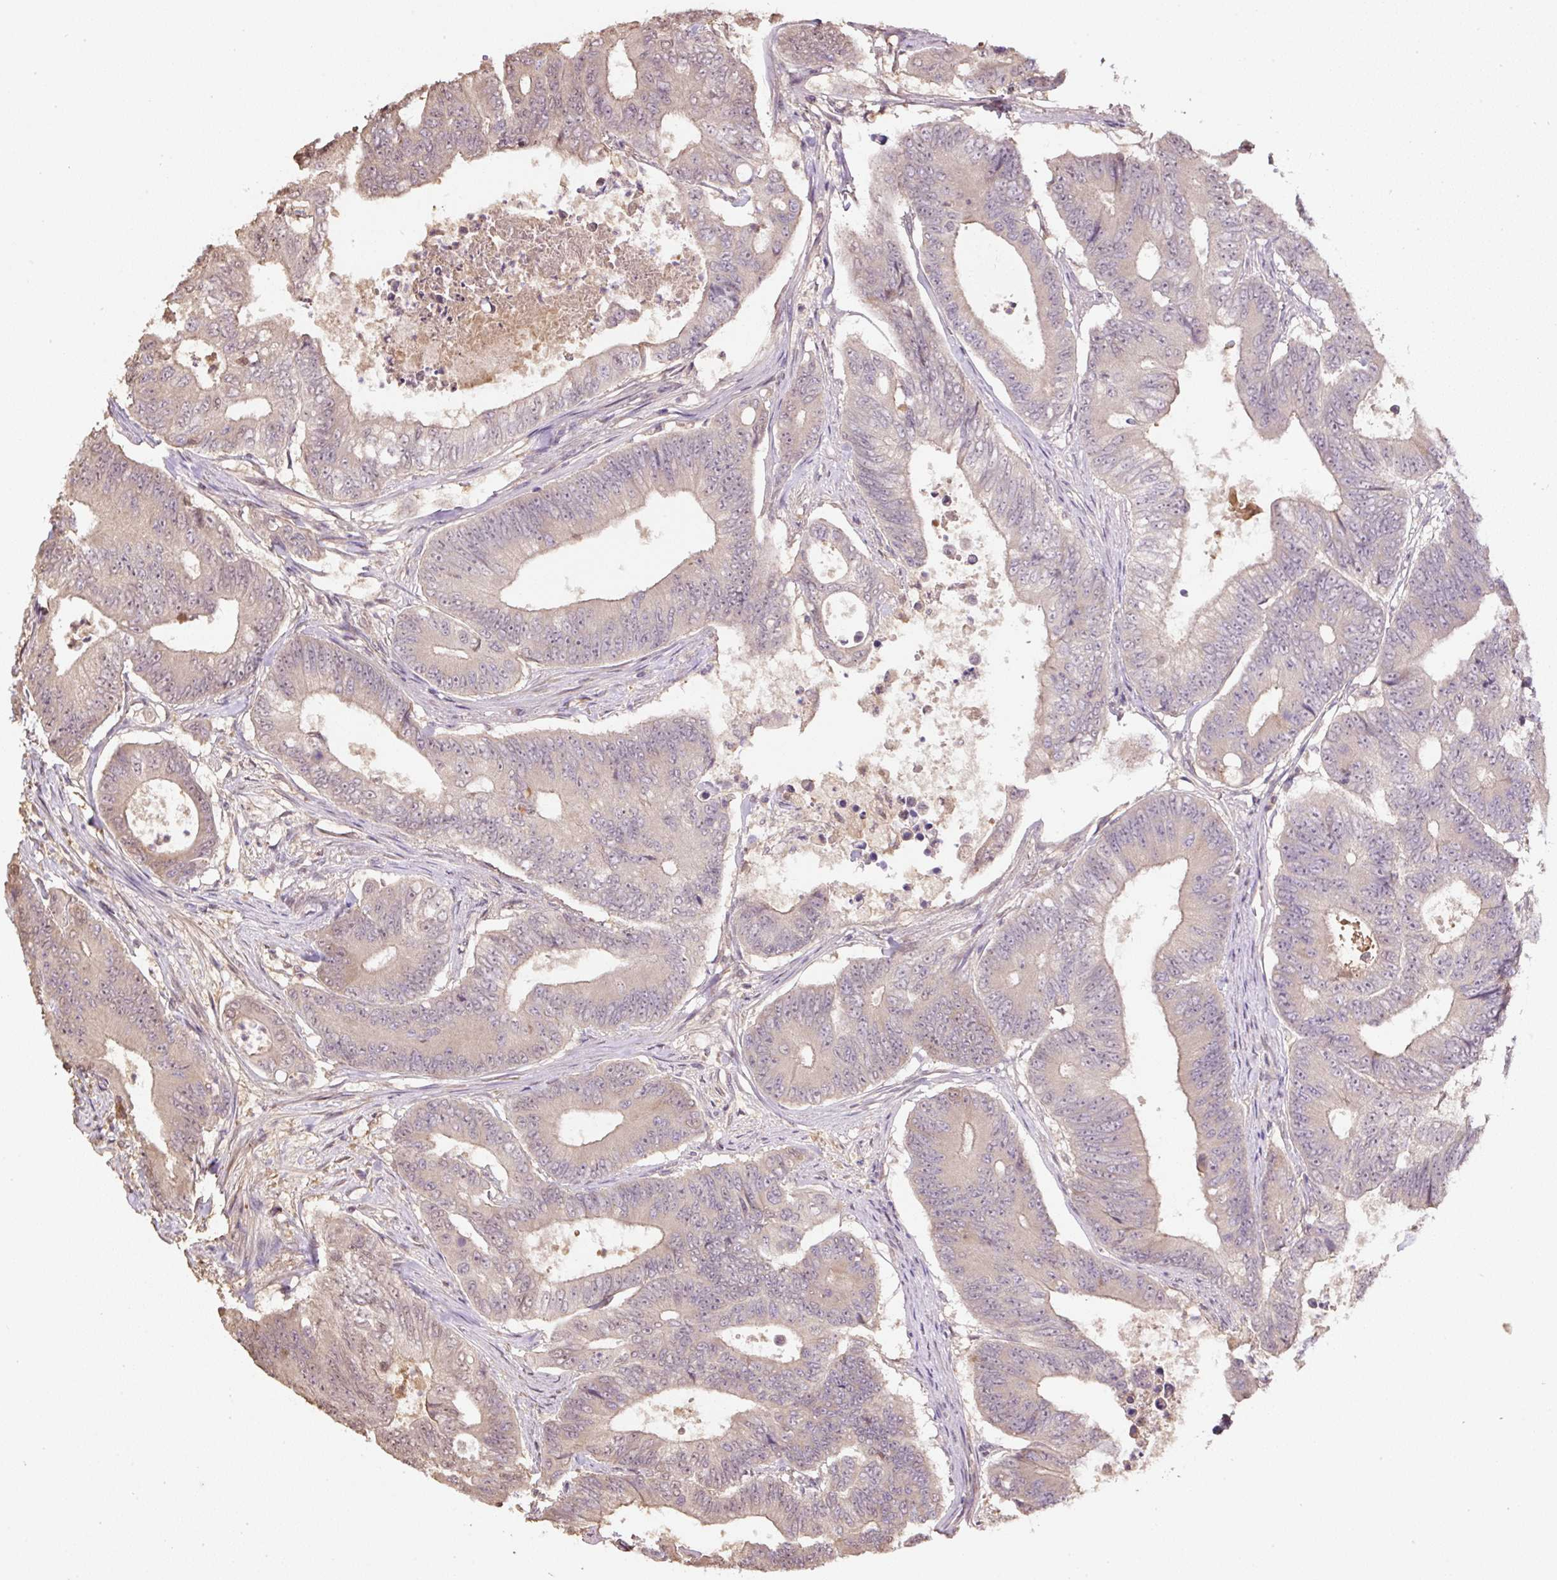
{"staining": {"intensity": "weak", "quantity": "25%-75%", "location": "cytoplasmic/membranous"}, "tissue": "colorectal cancer", "cell_type": "Tumor cells", "image_type": "cancer", "snomed": [{"axis": "morphology", "description": "Adenocarcinoma, NOS"}, {"axis": "topography", "description": "Colon"}], "caption": "IHC of human colorectal cancer (adenocarcinoma) displays low levels of weak cytoplasmic/membranous expression in about 25%-75% of tumor cells. (DAB (3,3'-diaminobenzidine) IHC, brown staining for protein, blue staining for nuclei).", "gene": "TMEM170B", "patient": {"sex": "female", "age": 48}}